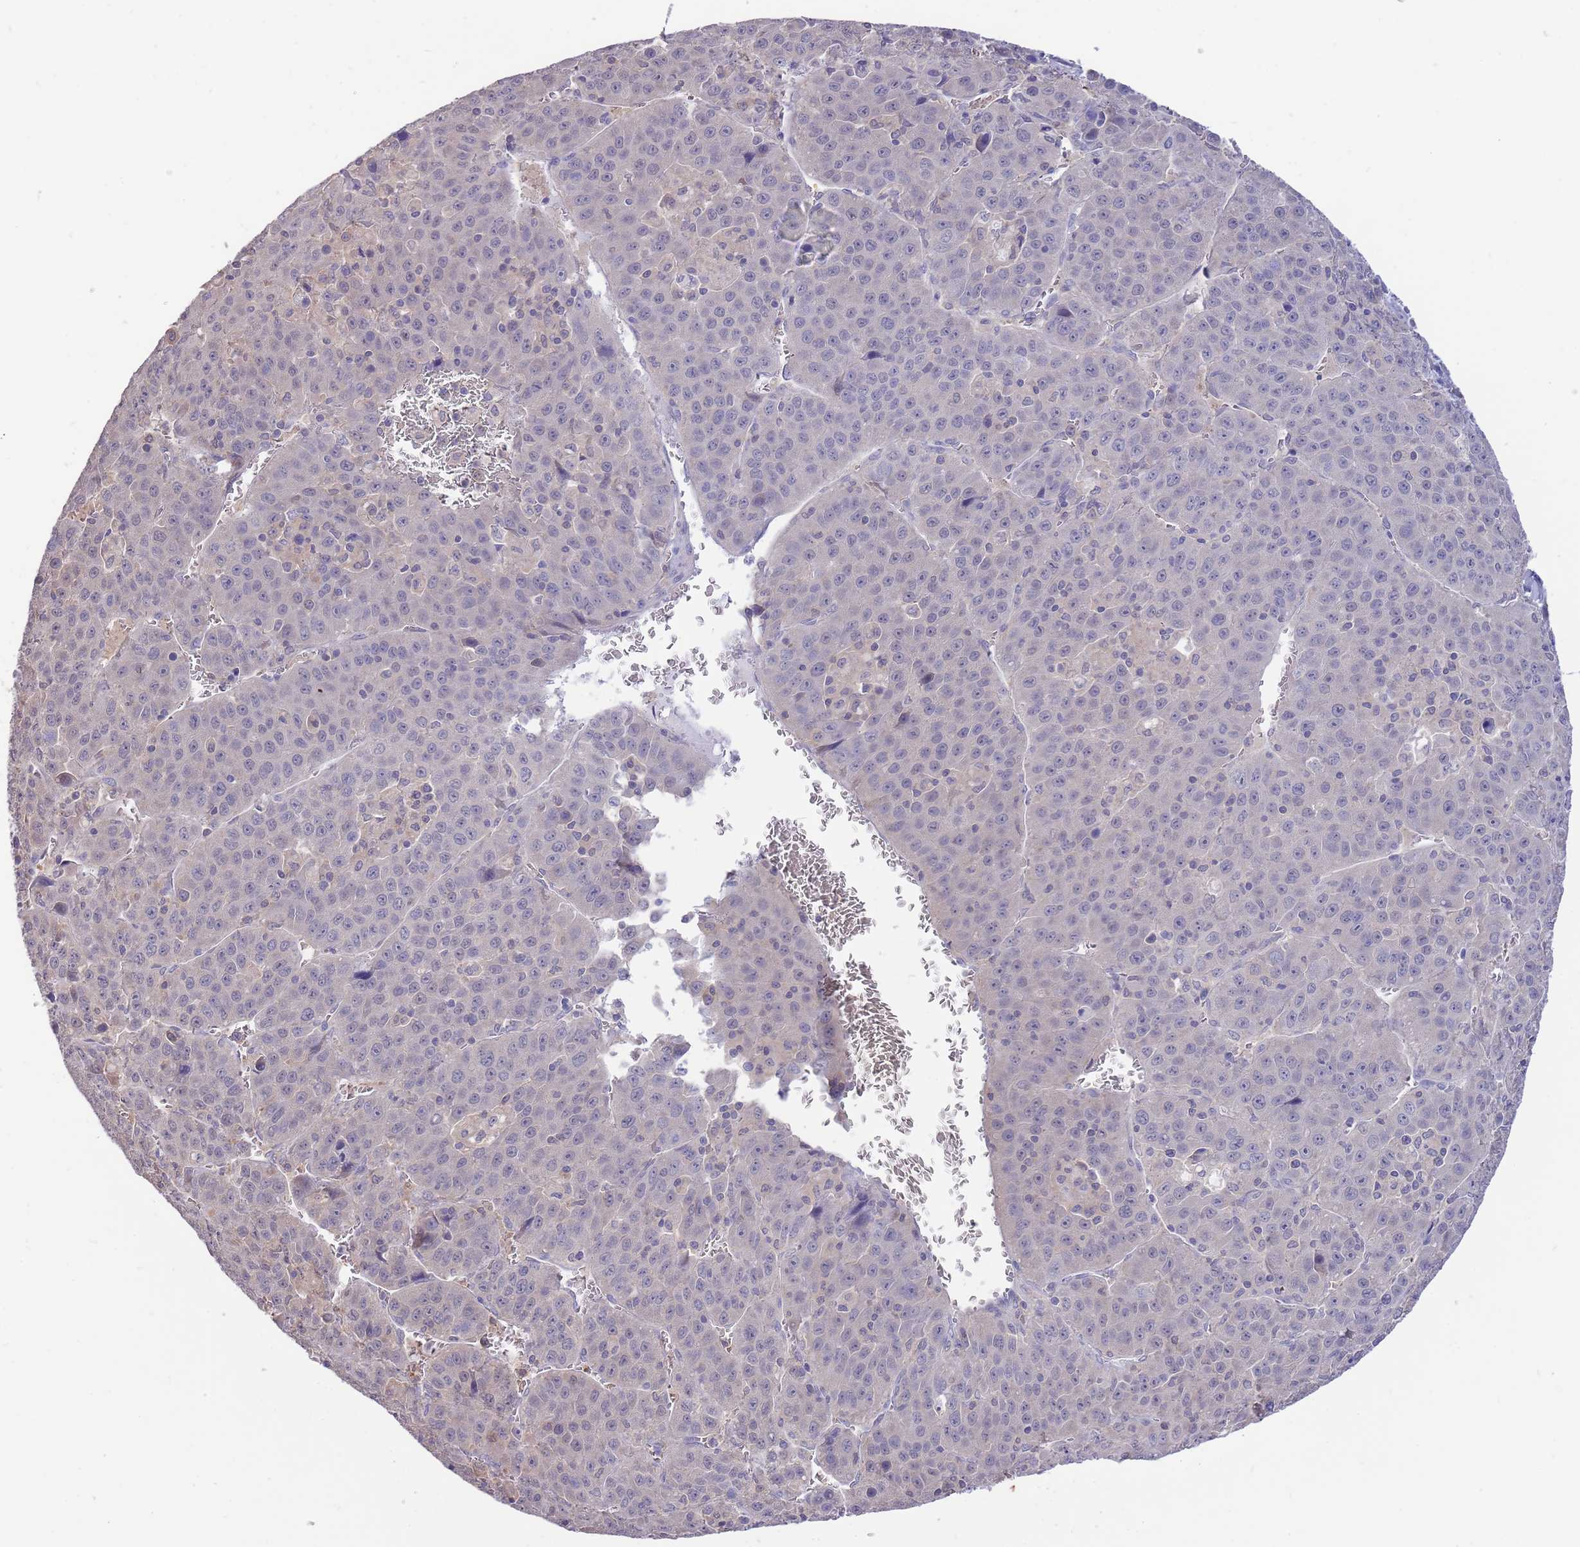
{"staining": {"intensity": "negative", "quantity": "none", "location": "none"}, "tissue": "liver cancer", "cell_type": "Tumor cells", "image_type": "cancer", "snomed": [{"axis": "morphology", "description": "Carcinoma, Hepatocellular, NOS"}, {"axis": "topography", "description": "Liver"}], "caption": "This is an IHC micrograph of liver cancer (hepatocellular carcinoma). There is no positivity in tumor cells.", "gene": "AP5S1", "patient": {"sex": "female", "age": 53}}